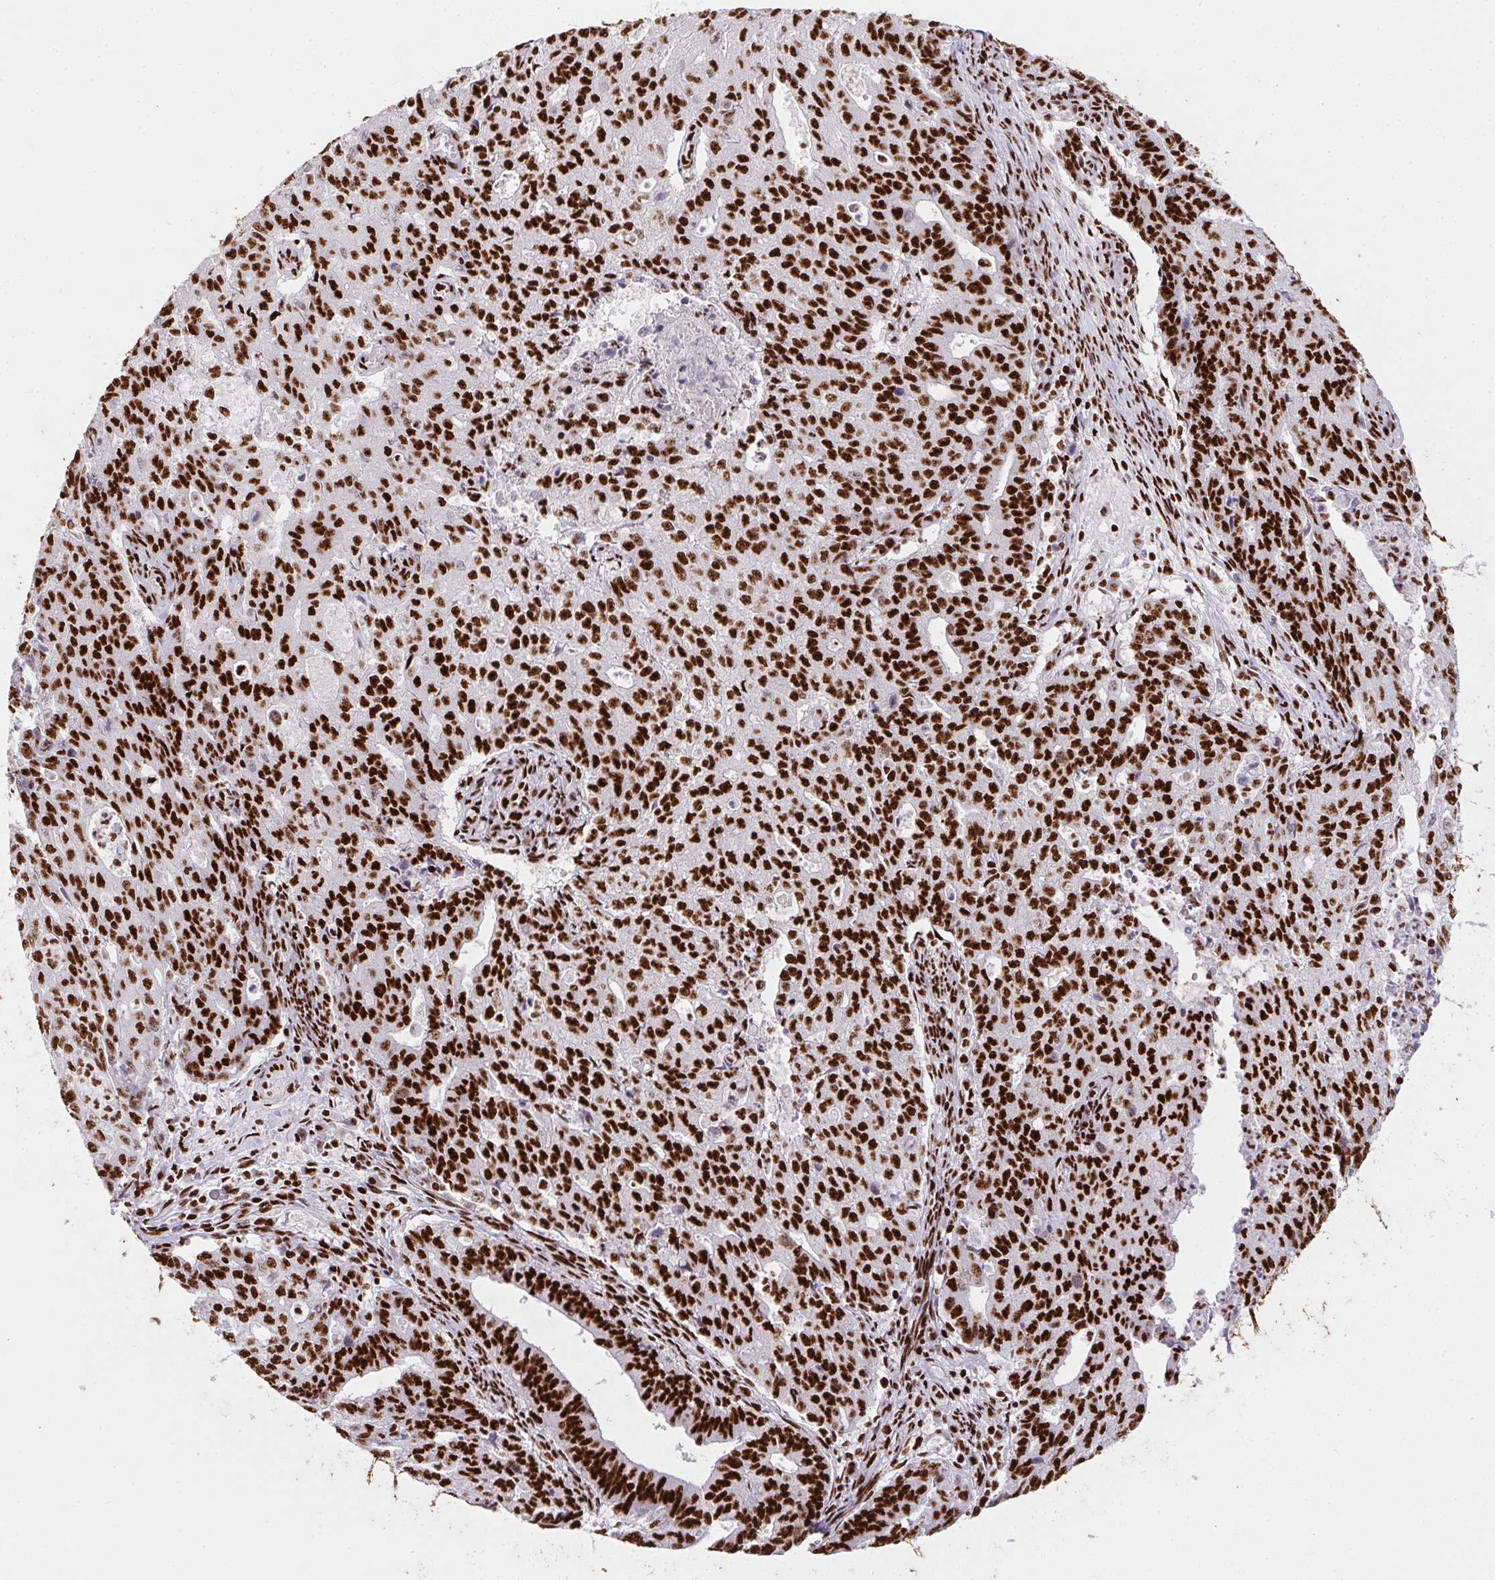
{"staining": {"intensity": "strong", "quantity": ">75%", "location": "nuclear"}, "tissue": "endometrial cancer", "cell_type": "Tumor cells", "image_type": "cancer", "snomed": [{"axis": "morphology", "description": "Adenocarcinoma, NOS"}, {"axis": "topography", "description": "Endometrium"}], "caption": "Brown immunohistochemical staining in endometrial cancer reveals strong nuclear positivity in approximately >75% of tumor cells. (Stains: DAB in brown, nuclei in blue, Microscopy: brightfield microscopy at high magnification).", "gene": "PAGE3", "patient": {"sex": "female", "age": 82}}